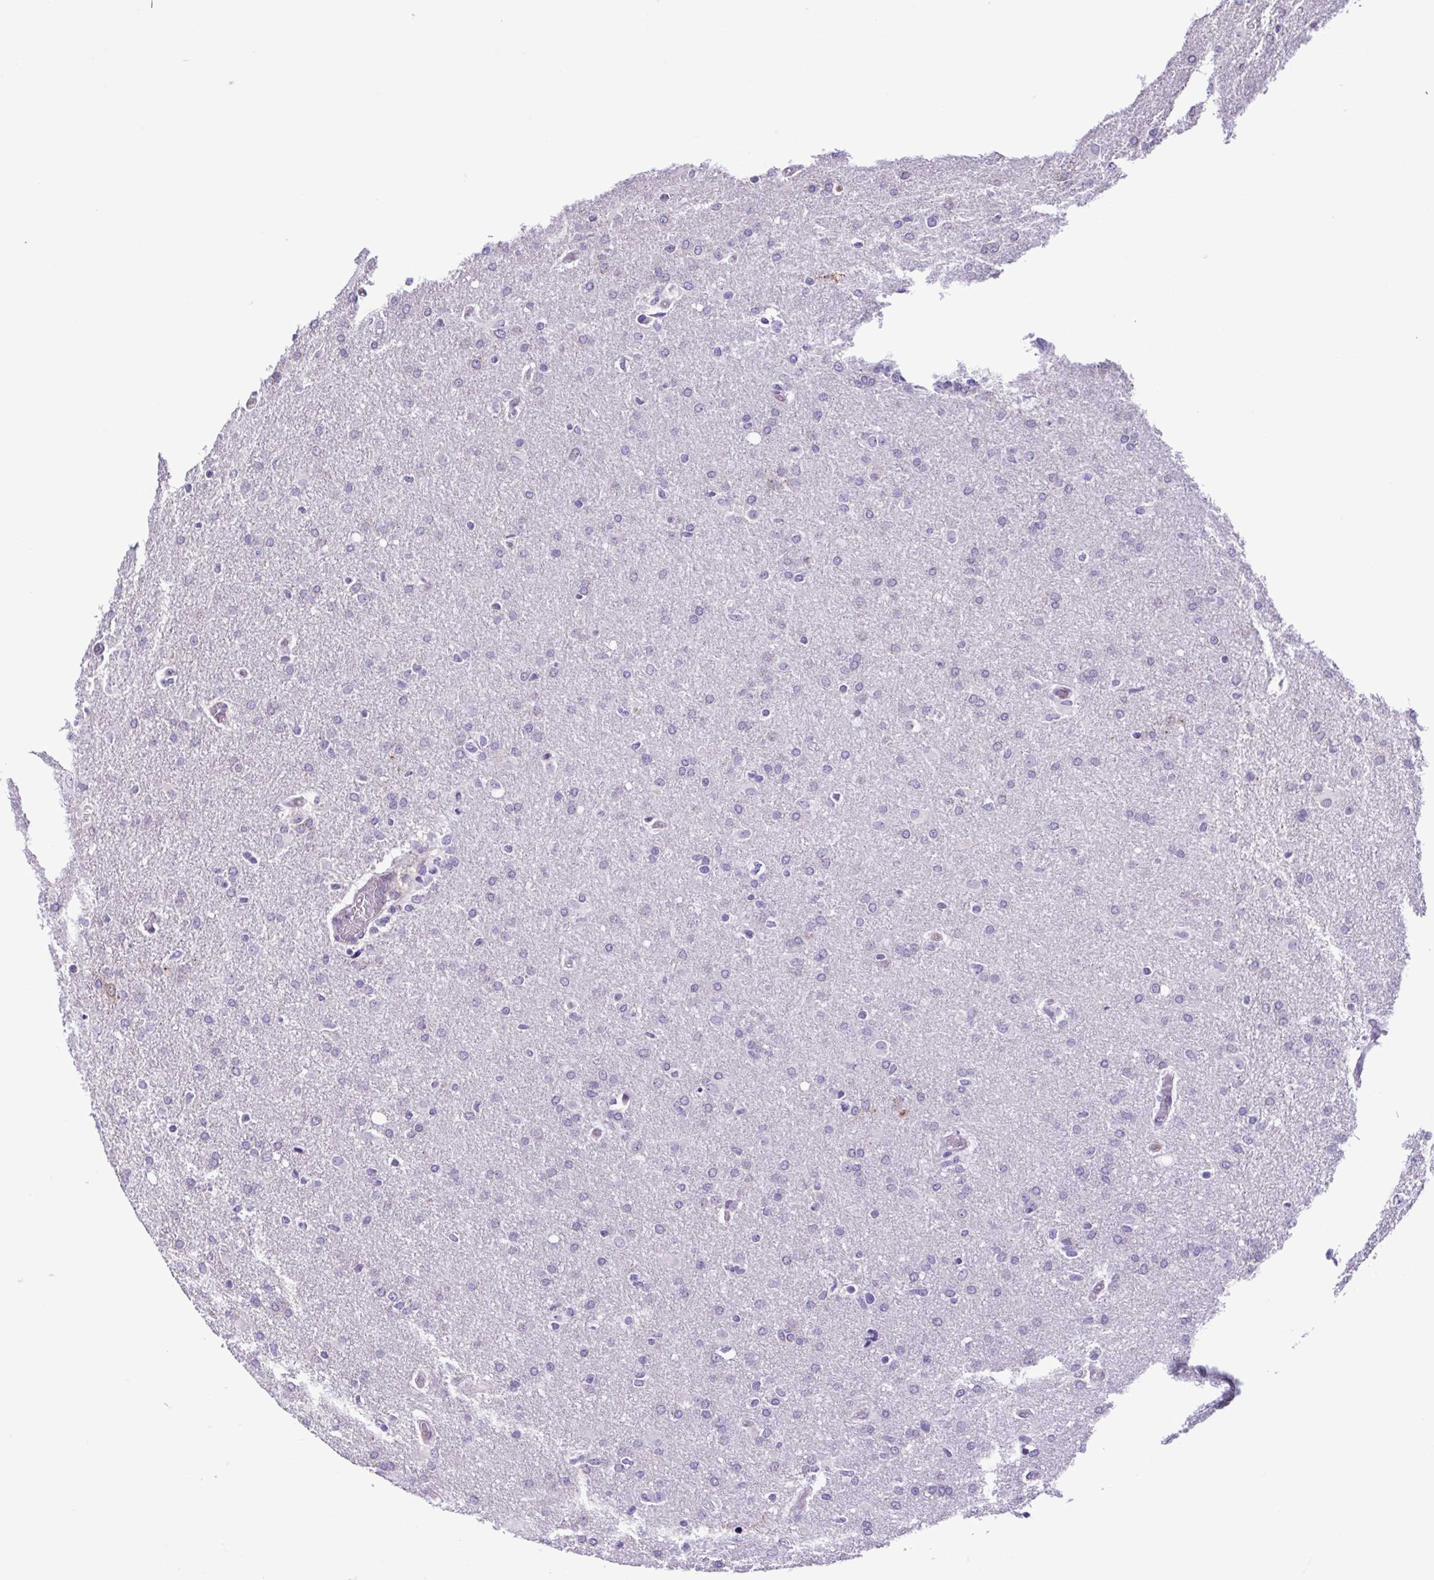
{"staining": {"intensity": "negative", "quantity": "none", "location": "none"}, "tissue": "glioma", "cell_type": "Tumor cells", "image_type": "cancer", "snomed": [{"axis": "morphology", "description": "Glioma, malignant, High grade"}, {"axis": "topography", "description": "Brain"}], "caption": "Immunohistochemistry histopathology image of glioma stained for a protein (brown), which reveals no positivity in tumor cells.", "gene": "CBY2", "patient": {"sex": "male", "age": 68}}